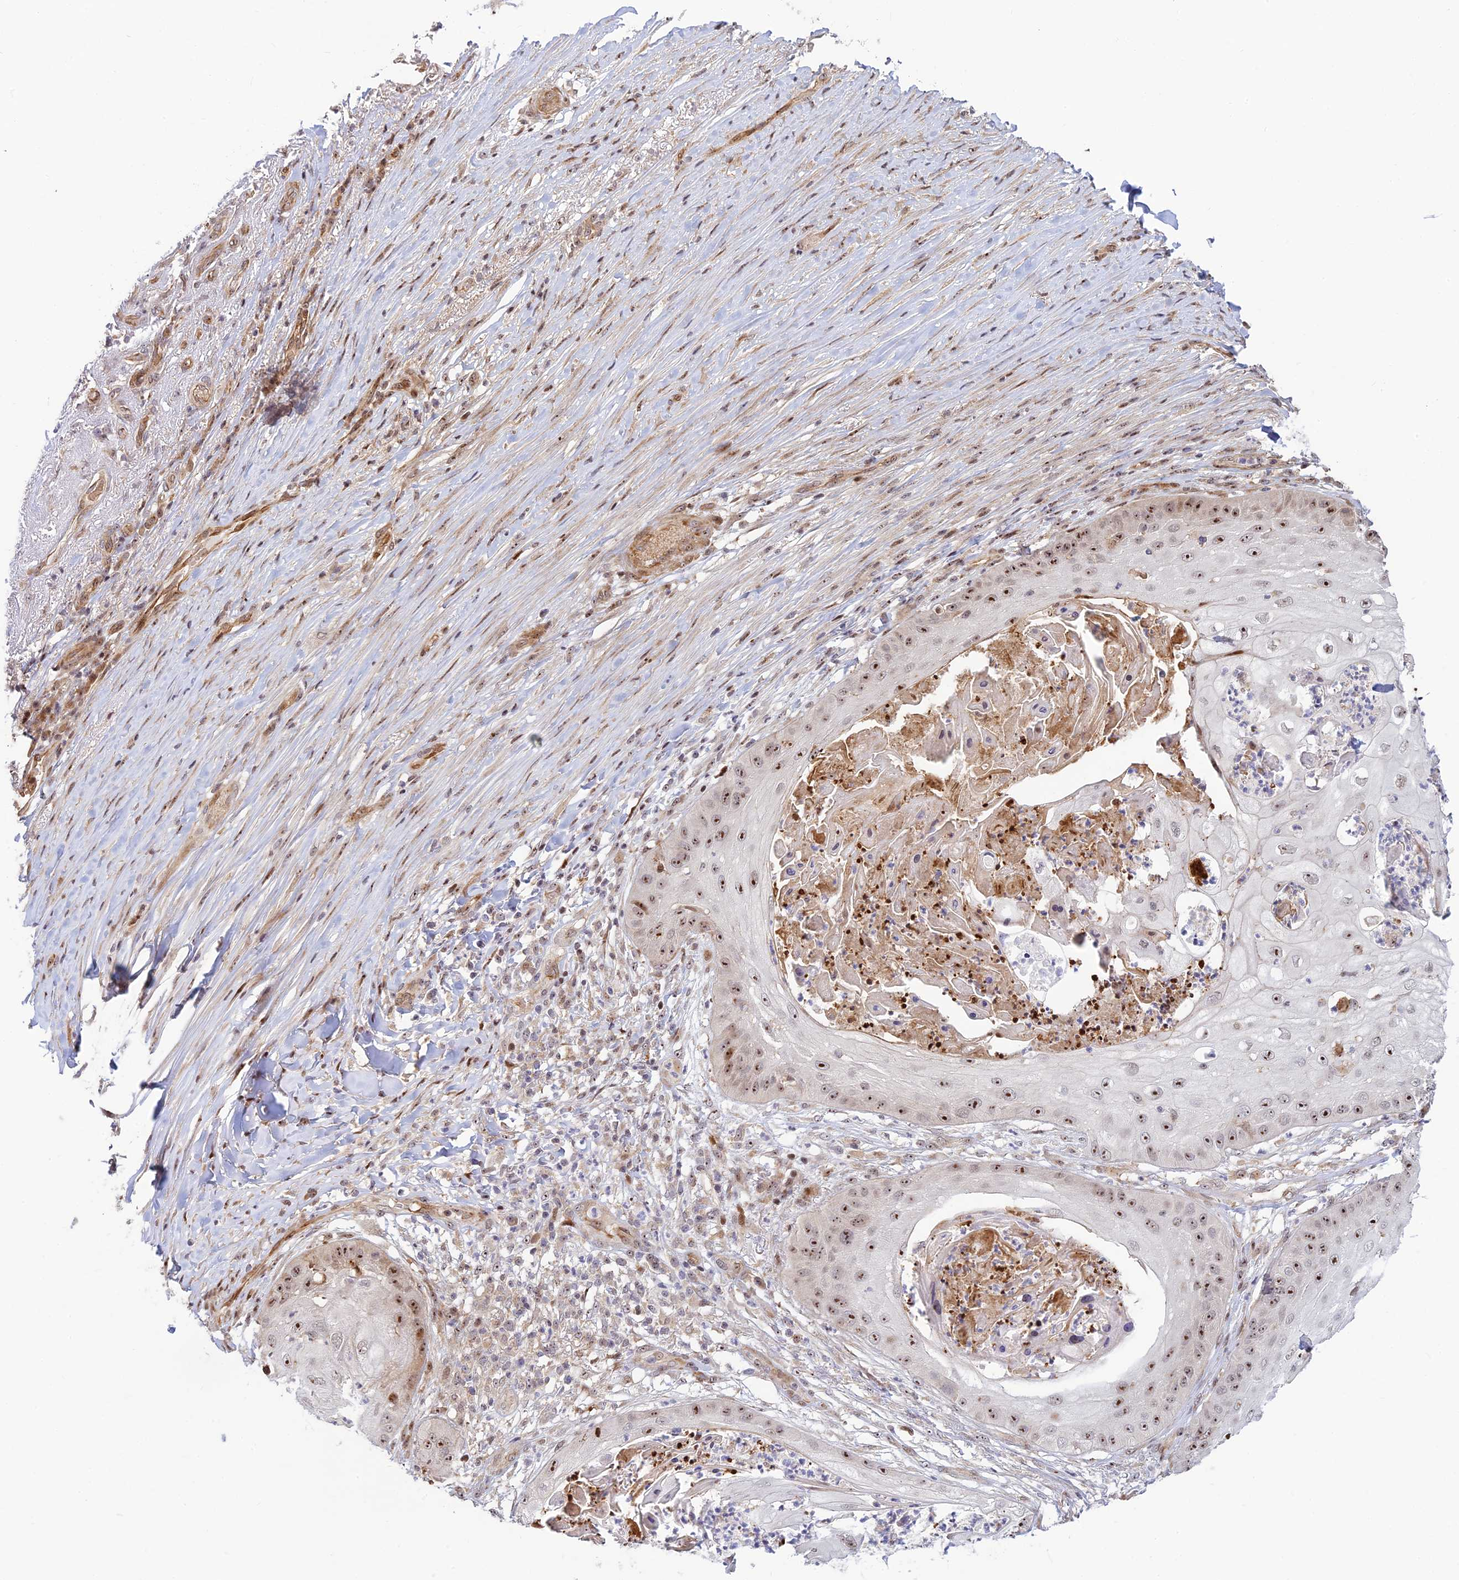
{"staining": {"intensity": "strong", "quantity": ">75%", "location": "nuclear"}, "tissue": "skin cancer", "cell_type": "Tumor cells", "image_type": "cancer", "snomed": [{"axis": "morphology", "description": "Squamous cell carcinoma, NOS"}, {"axis": "topography", "description": "Skin"}], "caption": "Immunohistochemistry (IHC) staining of skin cancer (squamous cell carcinoma), which displays high levels of strong nuclear staining in approximately >75% of tumor cells indicating strong nuclear protein positivity. The staining was performed using DAB (3,3'-diaminobenzidine) (brown) for protein detection and nuclei were counterstained in hematoxylin (blue).", "gene": "UFSP2", "patient": {"sex": "male", "age": 70}}